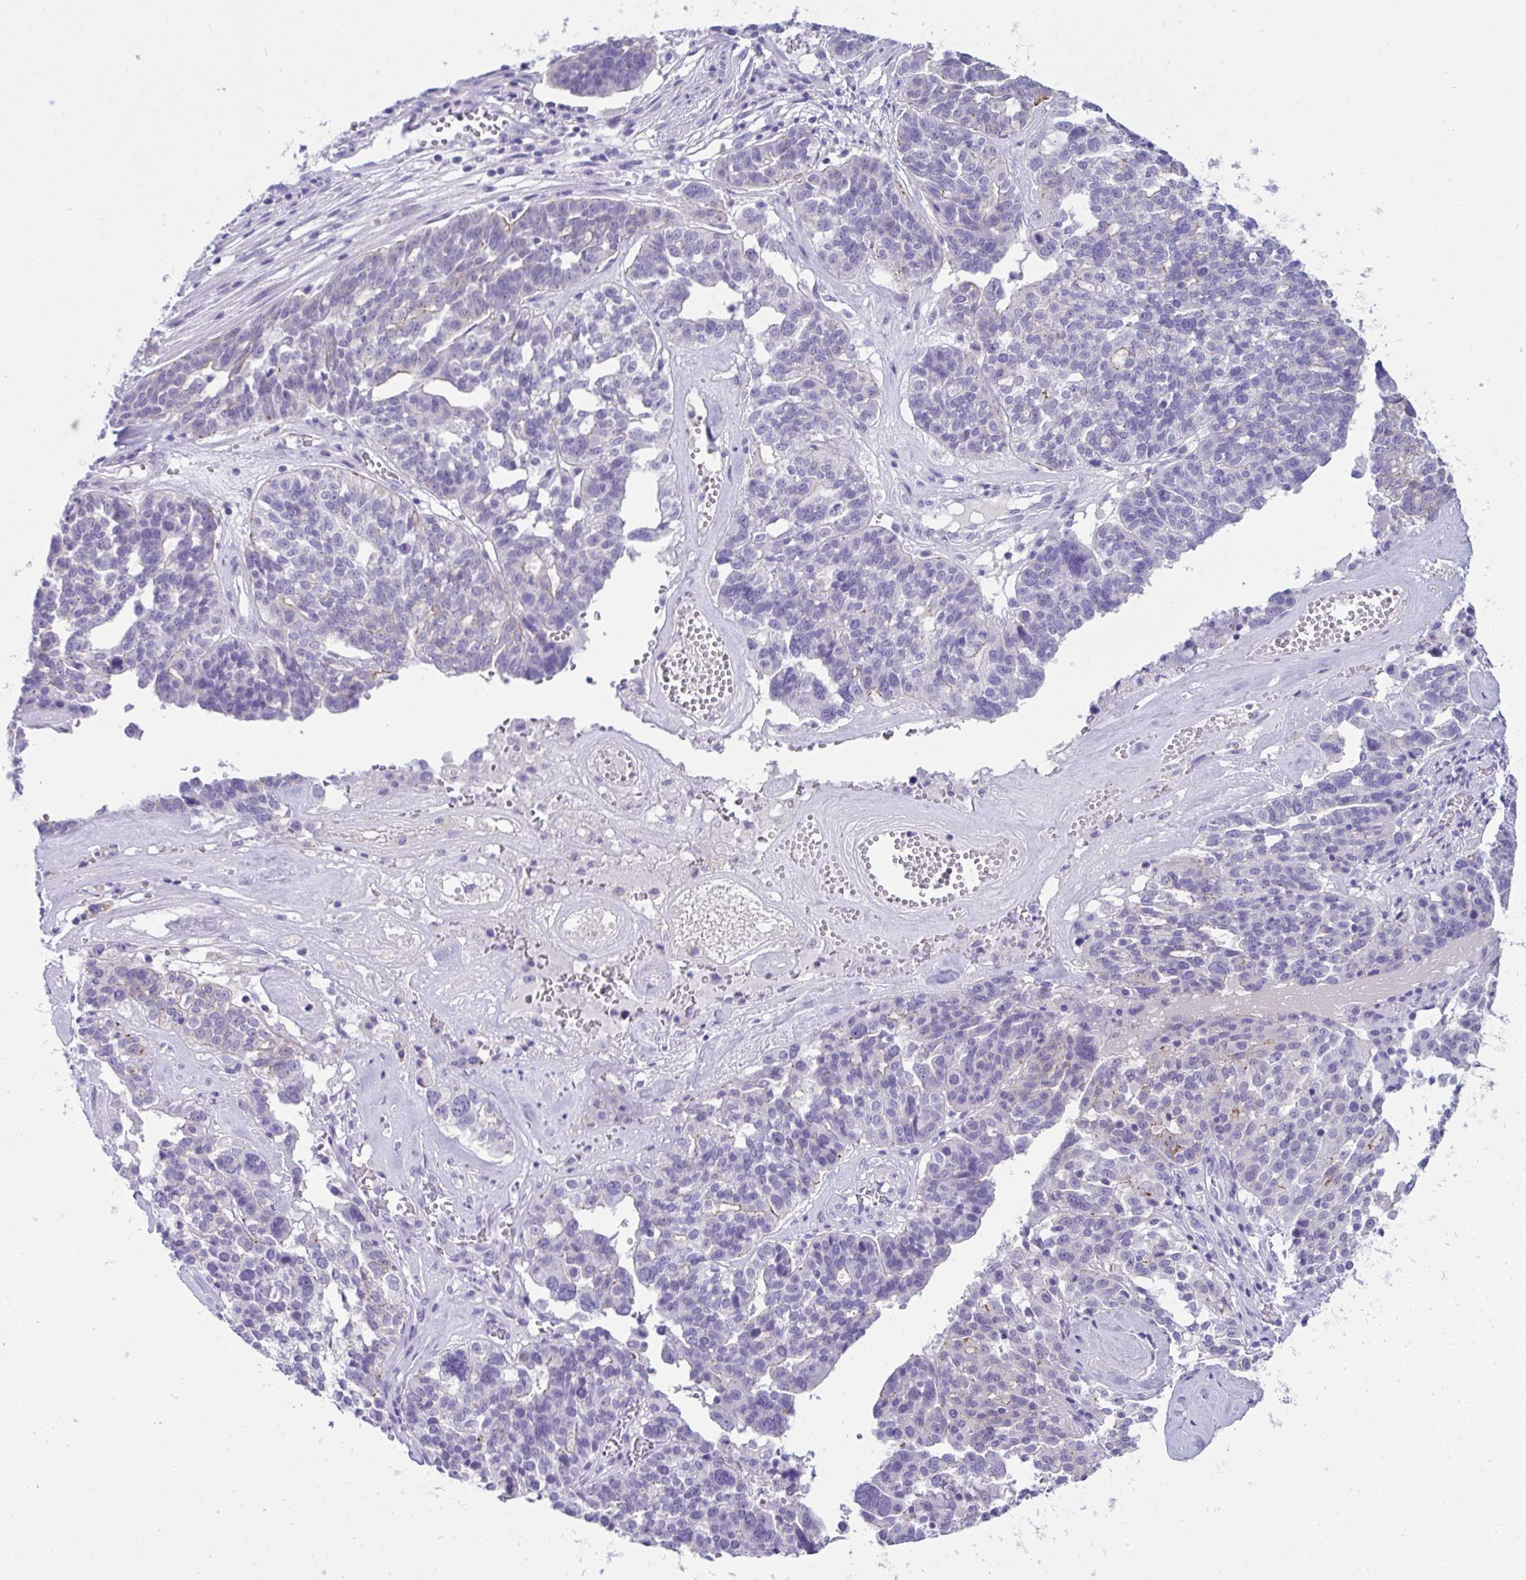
{"staining": {"intensity": "negative", "quantity": "none", "location": "none"}, "tissue": "ovarian cancer", "cell_type": "Tumor cells", "image_type": "cancer", "snomed": [{"axis": "morphology", "description": "Cystadenocarcinoma, serous, NOS"}, {"axis": "topography", "description": "Ovary"}], "caption": "The immunohistochemistry (IHC) histopathology image has no significant staining in tumor cells of ovarian cancer (serous cystadenocarcinoma) tissue. (DAB immunohistochemistry visualized using brightfield microscopy, high magnification).", "gene": "GLB1L2", "patient": {"sex": "female", "age": 59}}